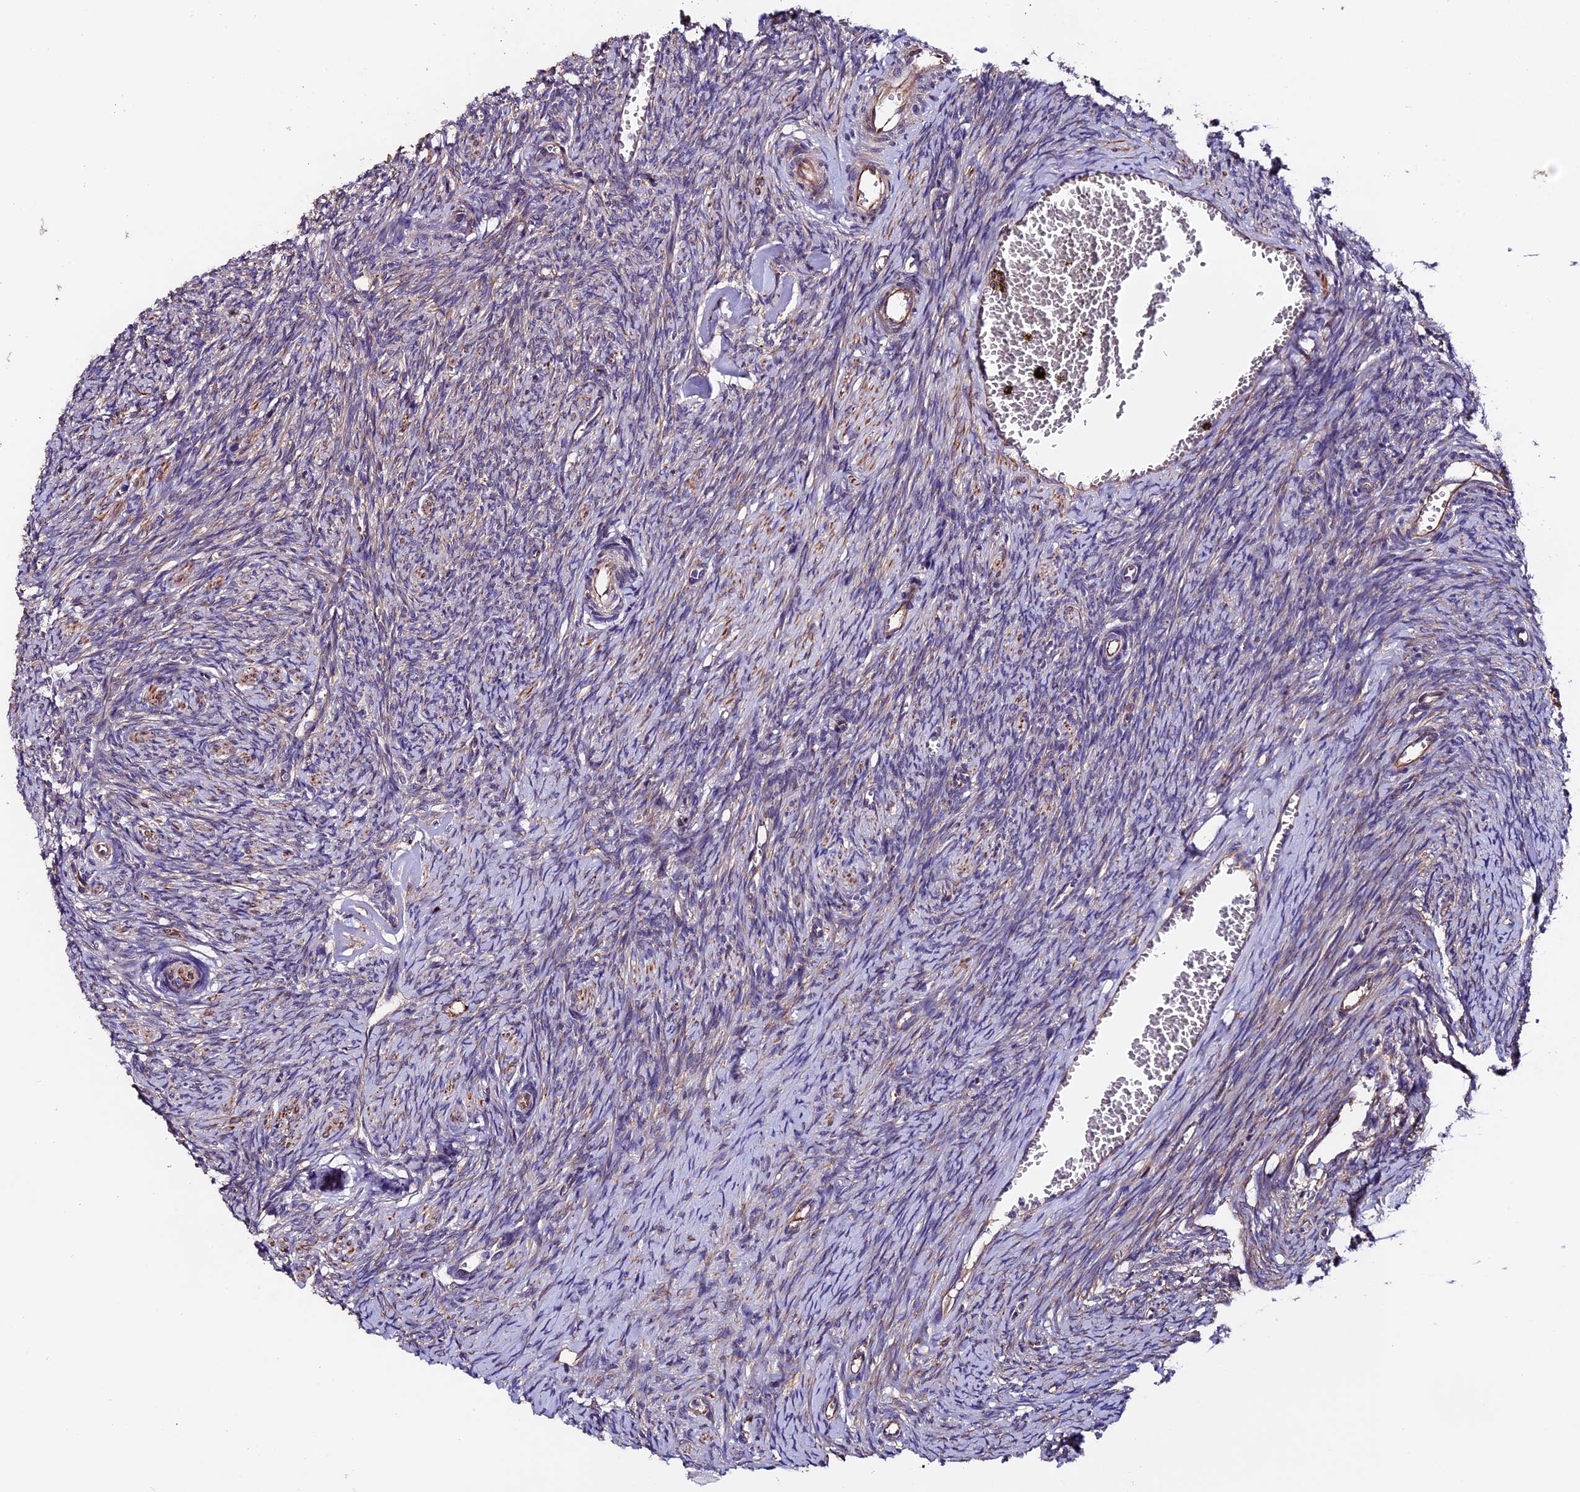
{"staining": {"intensity": "weak", "quantity": "25%-75%", "location": "cytoplasmic/membranous"}, "tissue": "ovary", "cell_type": "Ovarian stroma cells", "image_type": "normal", "snomed": [{"axis": "morphology", "description": "Normal tissue, NOS"}, {"axis": "topography", "description": "Ovary"}], "caption": "This photomicrograph reveals IHC staining of normal human ovary, with low weak cytoplasmic/membranous positivity in approximately 25%-75% of ovarian stroma cells.", "gene": "CLN5", "patient": {"sex": "female", "age": 44}}